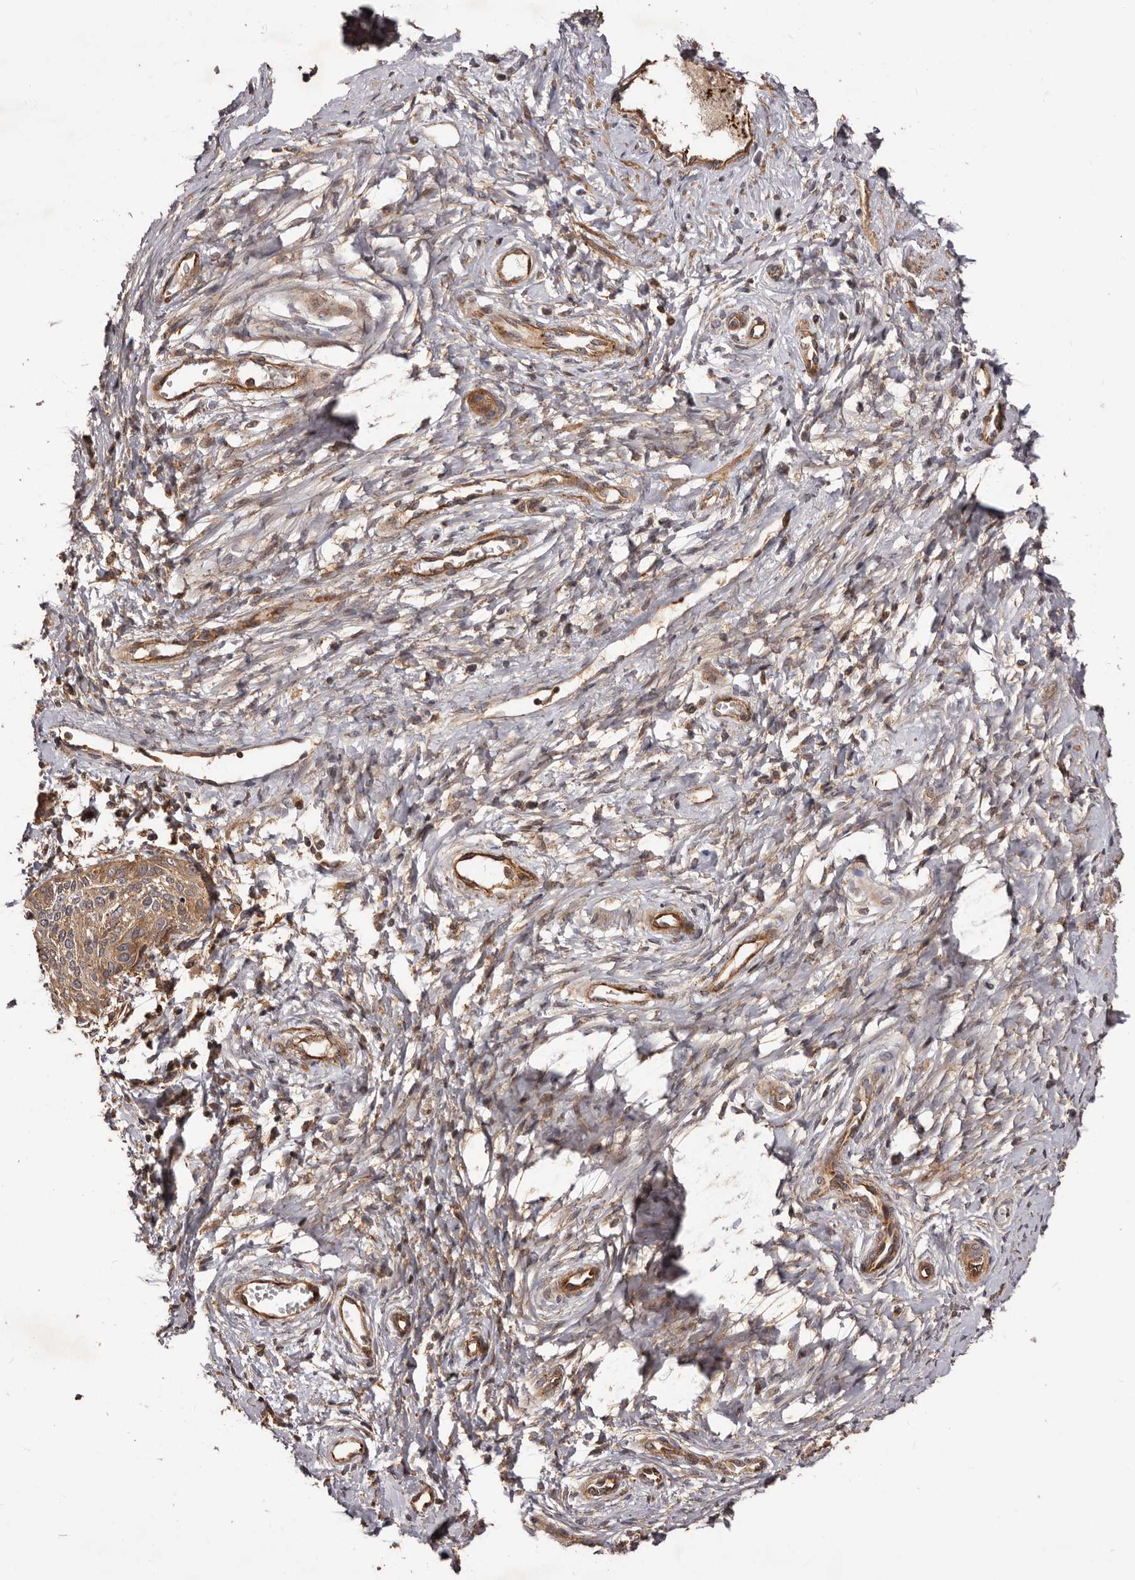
{"staining": {"intensity": "moderate", "quantity": "25%-75%", "location": "cytoplasmic/membranous"}, "tissue": "cervical cancer", "cell_type": "Tumor cells", "image_type": "cancer", "snomed": [{"axis": "morphology", "description": "Squamous cell carcinoma, NOS"}, {"axis": "topography", "description": "Cervix"}], "caption": "Immunohistochemical staining of human squamous cell carcinoma (cervical) exhibits medium levels of moderate cytoplasmic/membranous staining in approximately 25%-75% of tumor cells. The protein of interest is stained brown, and the nuclei are stained in blue (DAB (3,3'-diaminobenzidine) IHC with brightfield microscopy, high magnification).", "gene": "GTPBP1", "patient": {"sex": "female", "age": 37}}